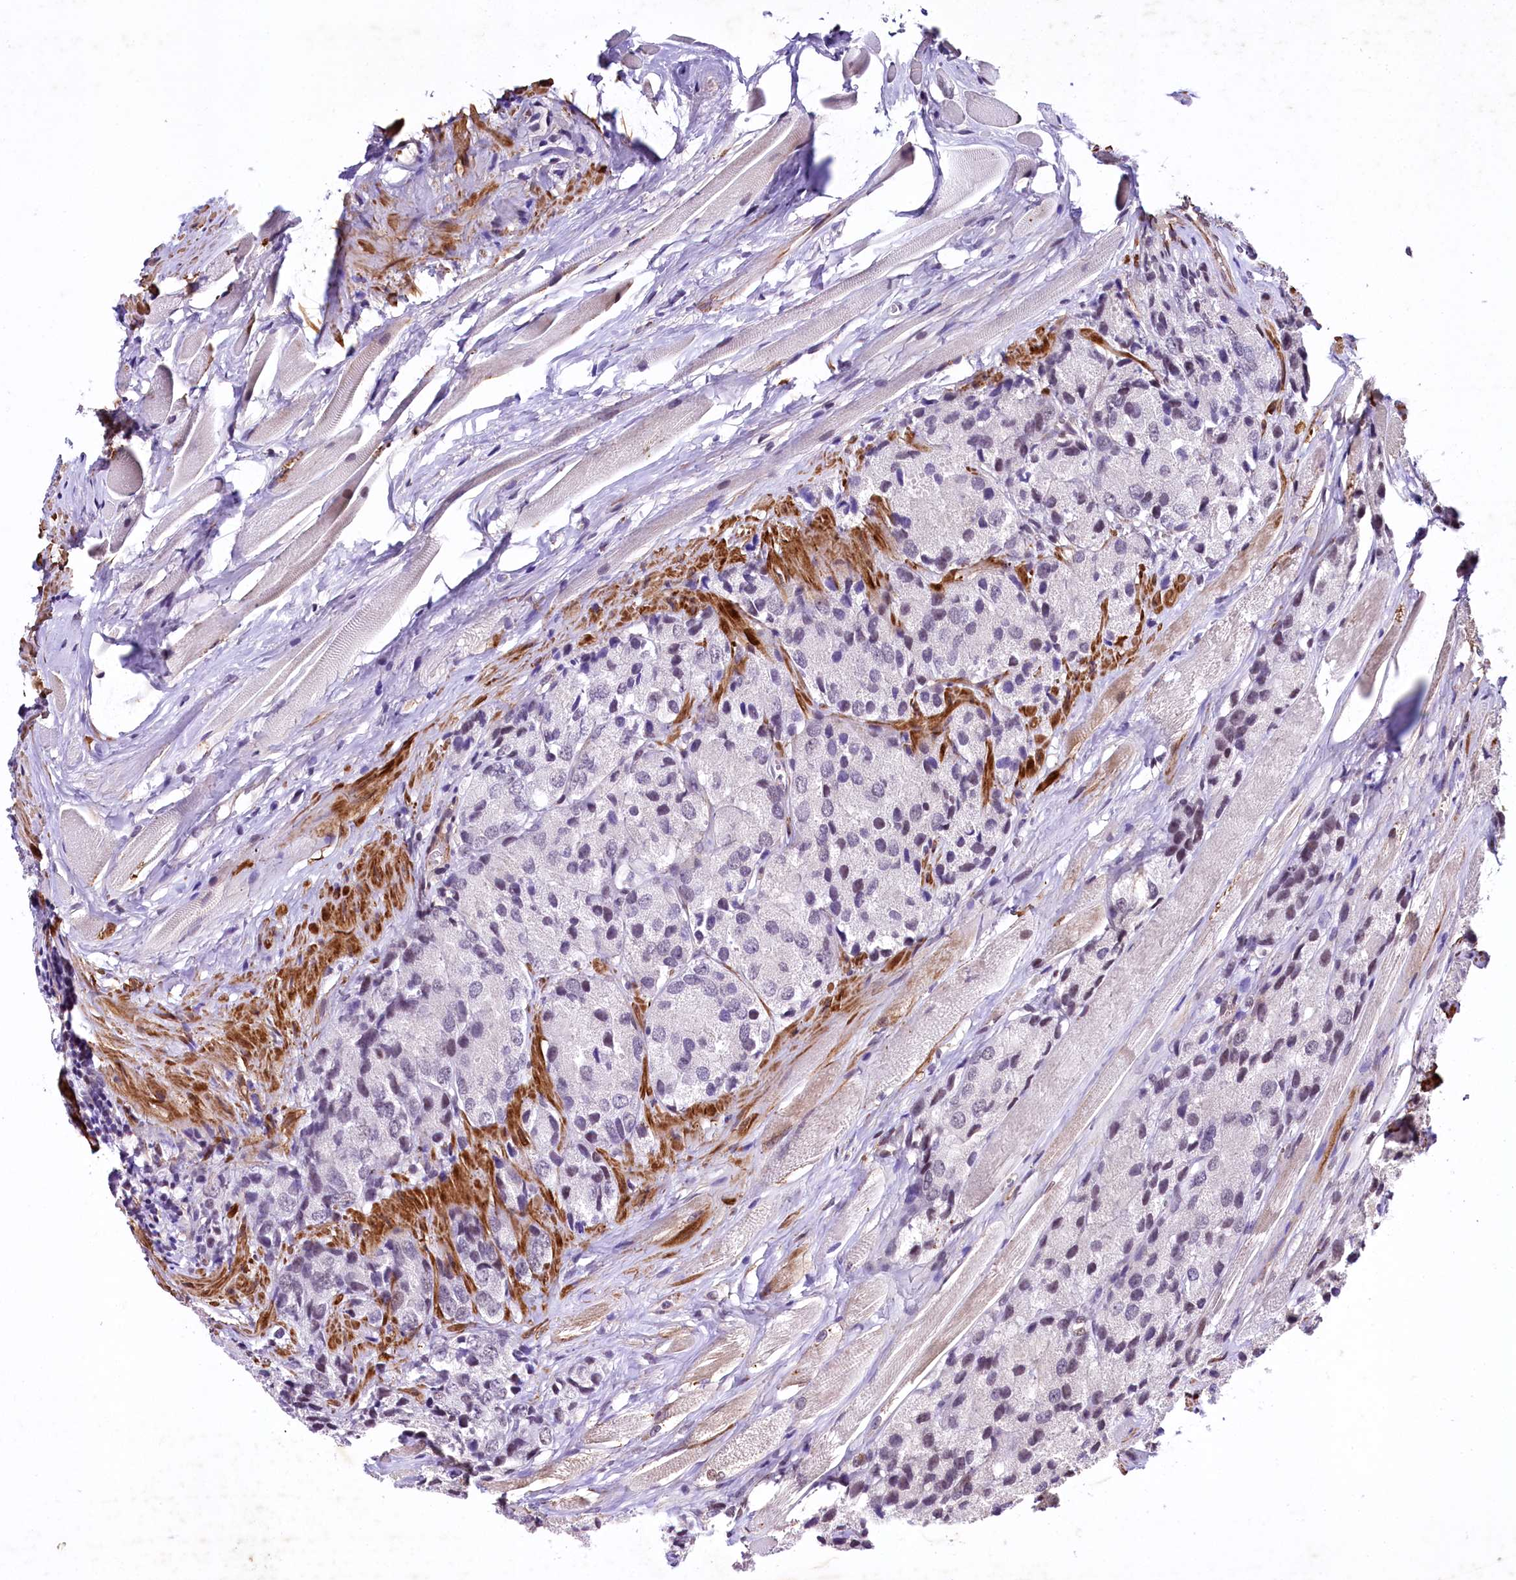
{"staining": {"intensity": "negative", "quantity": "none", "location": "none"}, "tissue": "prostate cancer", "cell_type": "Tumor cells", "image_type": "cancer", "snomed": [{"axis": "morphology", "description": "Adenocarcinoma, High grade"}, {"axis": "topography", "description": "Prostate"}], "caption": "The immunohistochemistry histopathology image has no significant positivity in tumor cells of prostate cancer (adenocarcinoma (high-grade)) tissue.", "gene": "SAMD10", "patient": {"sex": "male", "age": 66}}